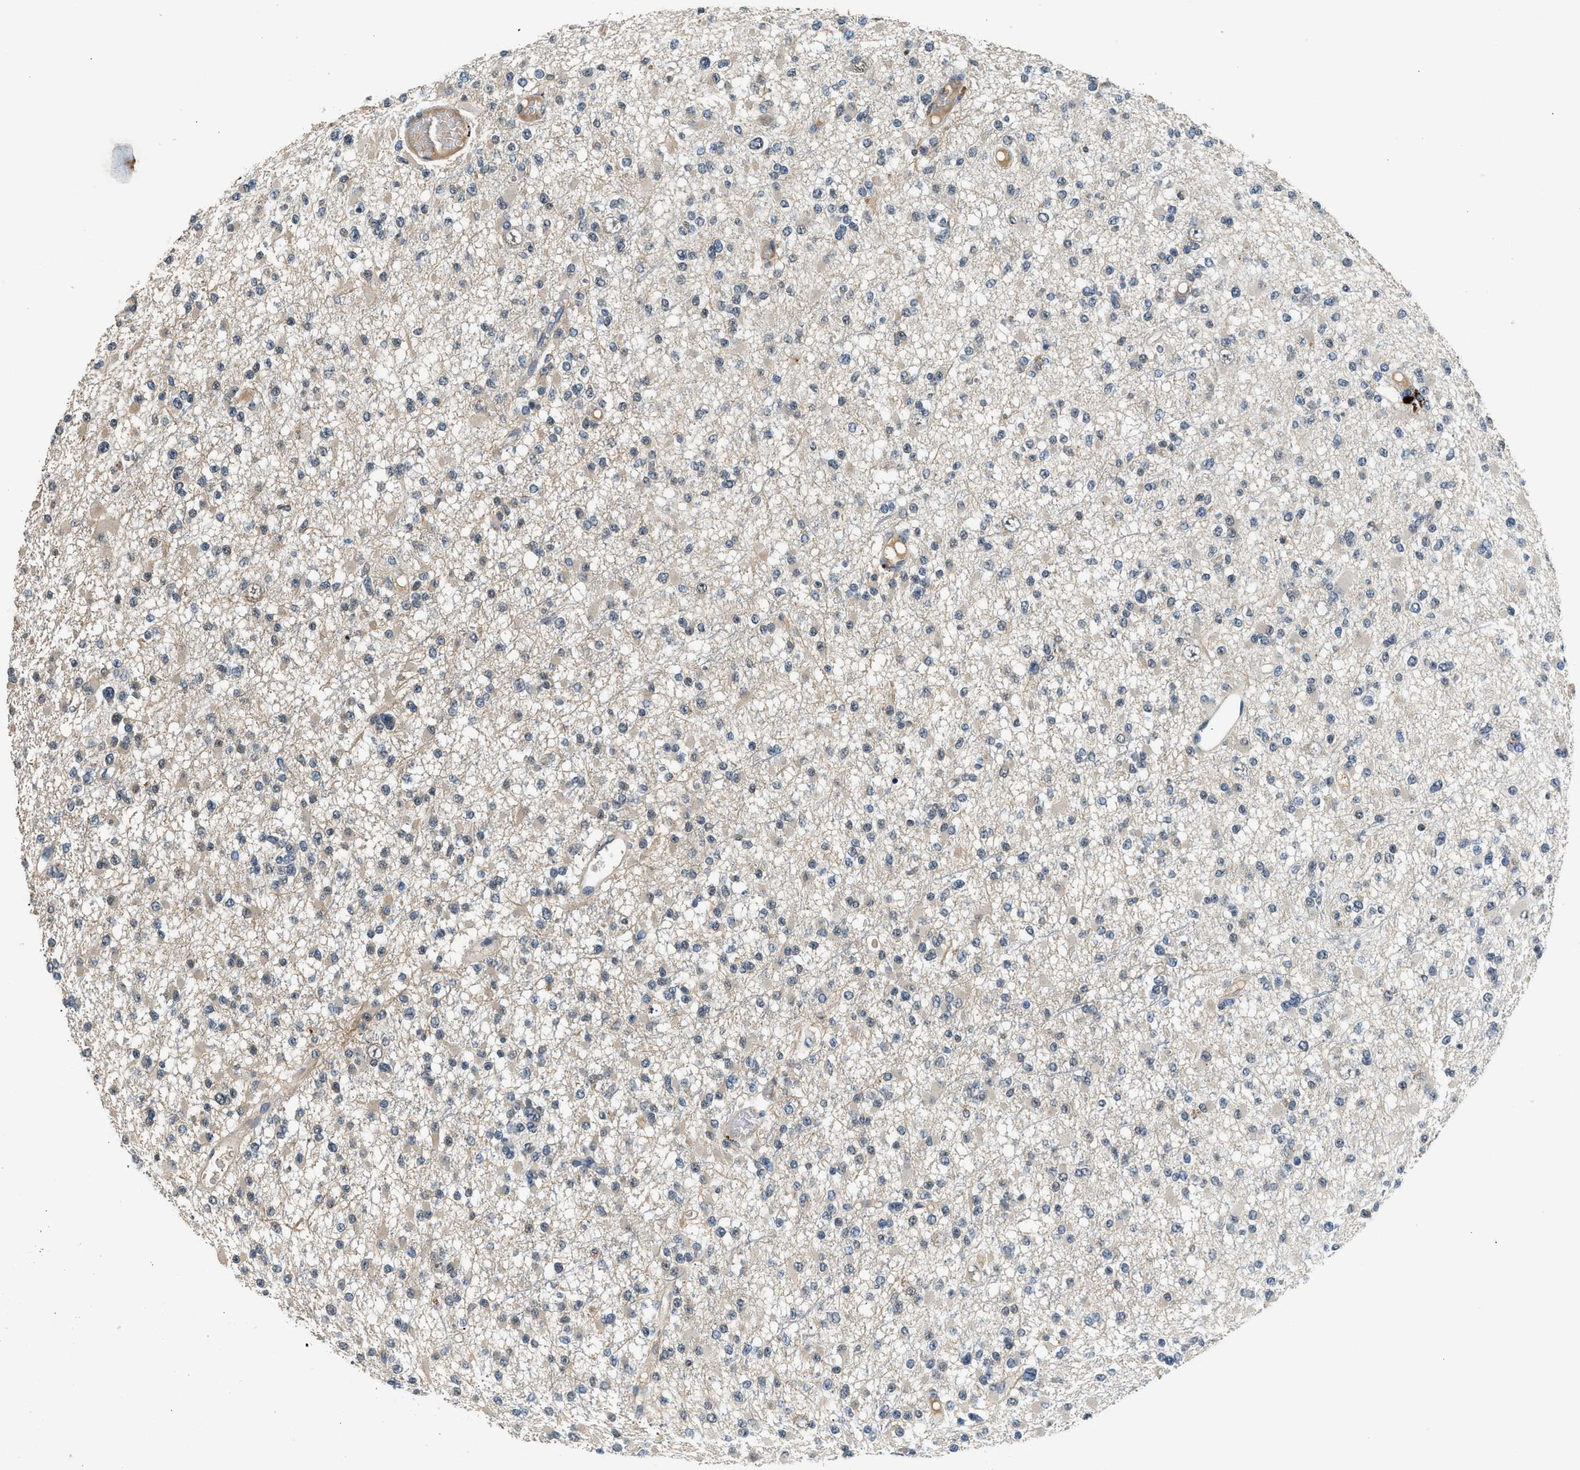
{"staining": {"intensity": "negative", "quantity": "none", "location": "none"}, "tissue": "glioma", "cell_type": "Tumor cells", "image_type": "cancer", "snomed": [{"axis": "morphology", "description": "Glioma, malignant, Low grade"}, {"axis": "topography", "description": "Brain"}], "caption": "Tumor cells are negative for protein expression in human malignant low-grade glioma. (Stains: DAB (3,3'-diaminobenzidine) IHC with hematoxylin counter stain, Microscopy: brightfield microscopy at high magnification).", "gene": "SLC15A4", "patient": {"sex": "female", "age": 22}}